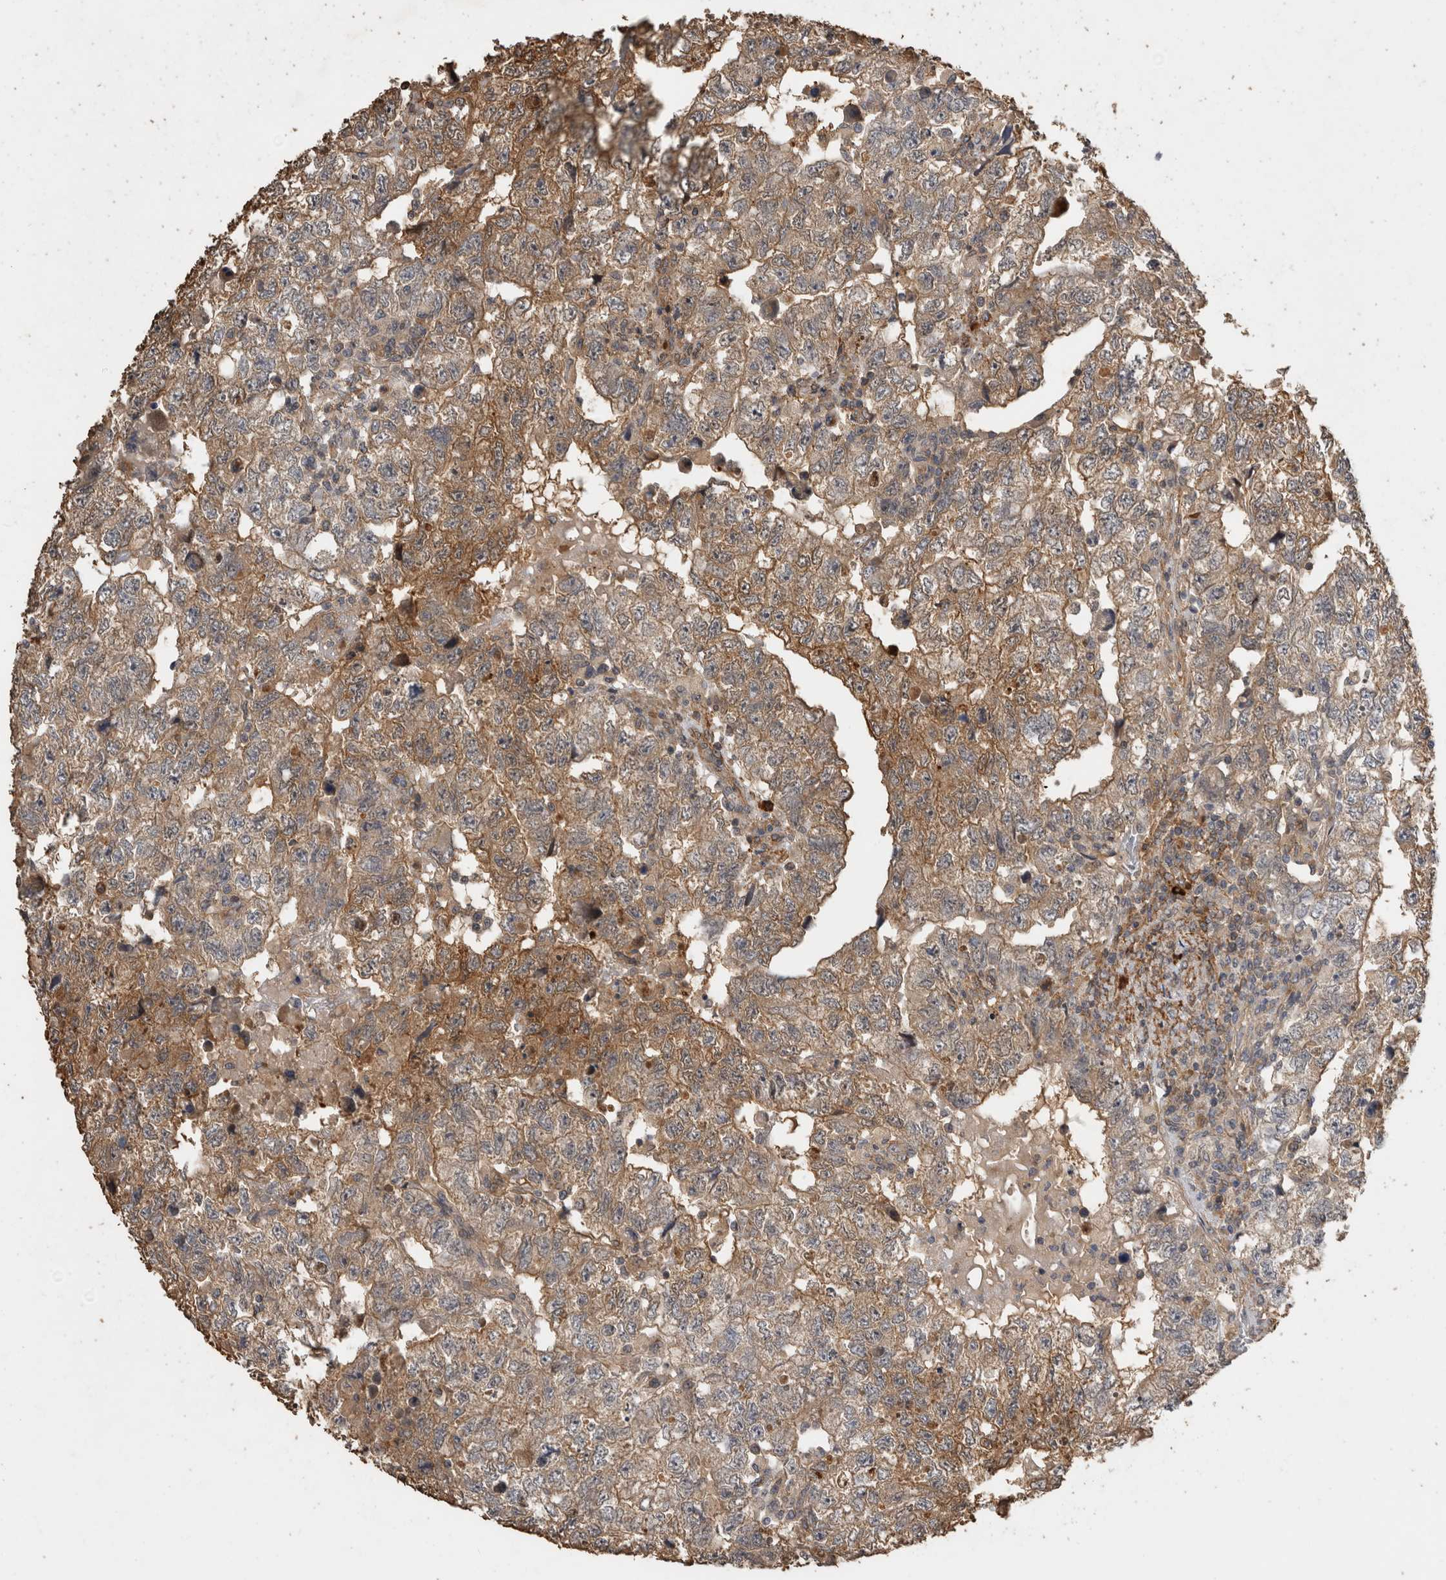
{"staining": {"intensity": "moderate", "quantity": ">75%", "location": "cytoplasmic/membranous"}, "tissue": "testis cancer", "cell_type": "Tumor cells", "image_type": "cancer", "snomed": [{"axis": "morphology", "description": "Carcinoma, Embryonal, NOS"}, {"axis": "topography", "description": "Testis"}], "caption": "A brown stain shows moderate cytoplasmic/membranous positivity of a protein in human embryonal carcinoma (testis) tumor cells.", "gene": "RHPN1", "patient": {"sex": "male", "age": 36}}